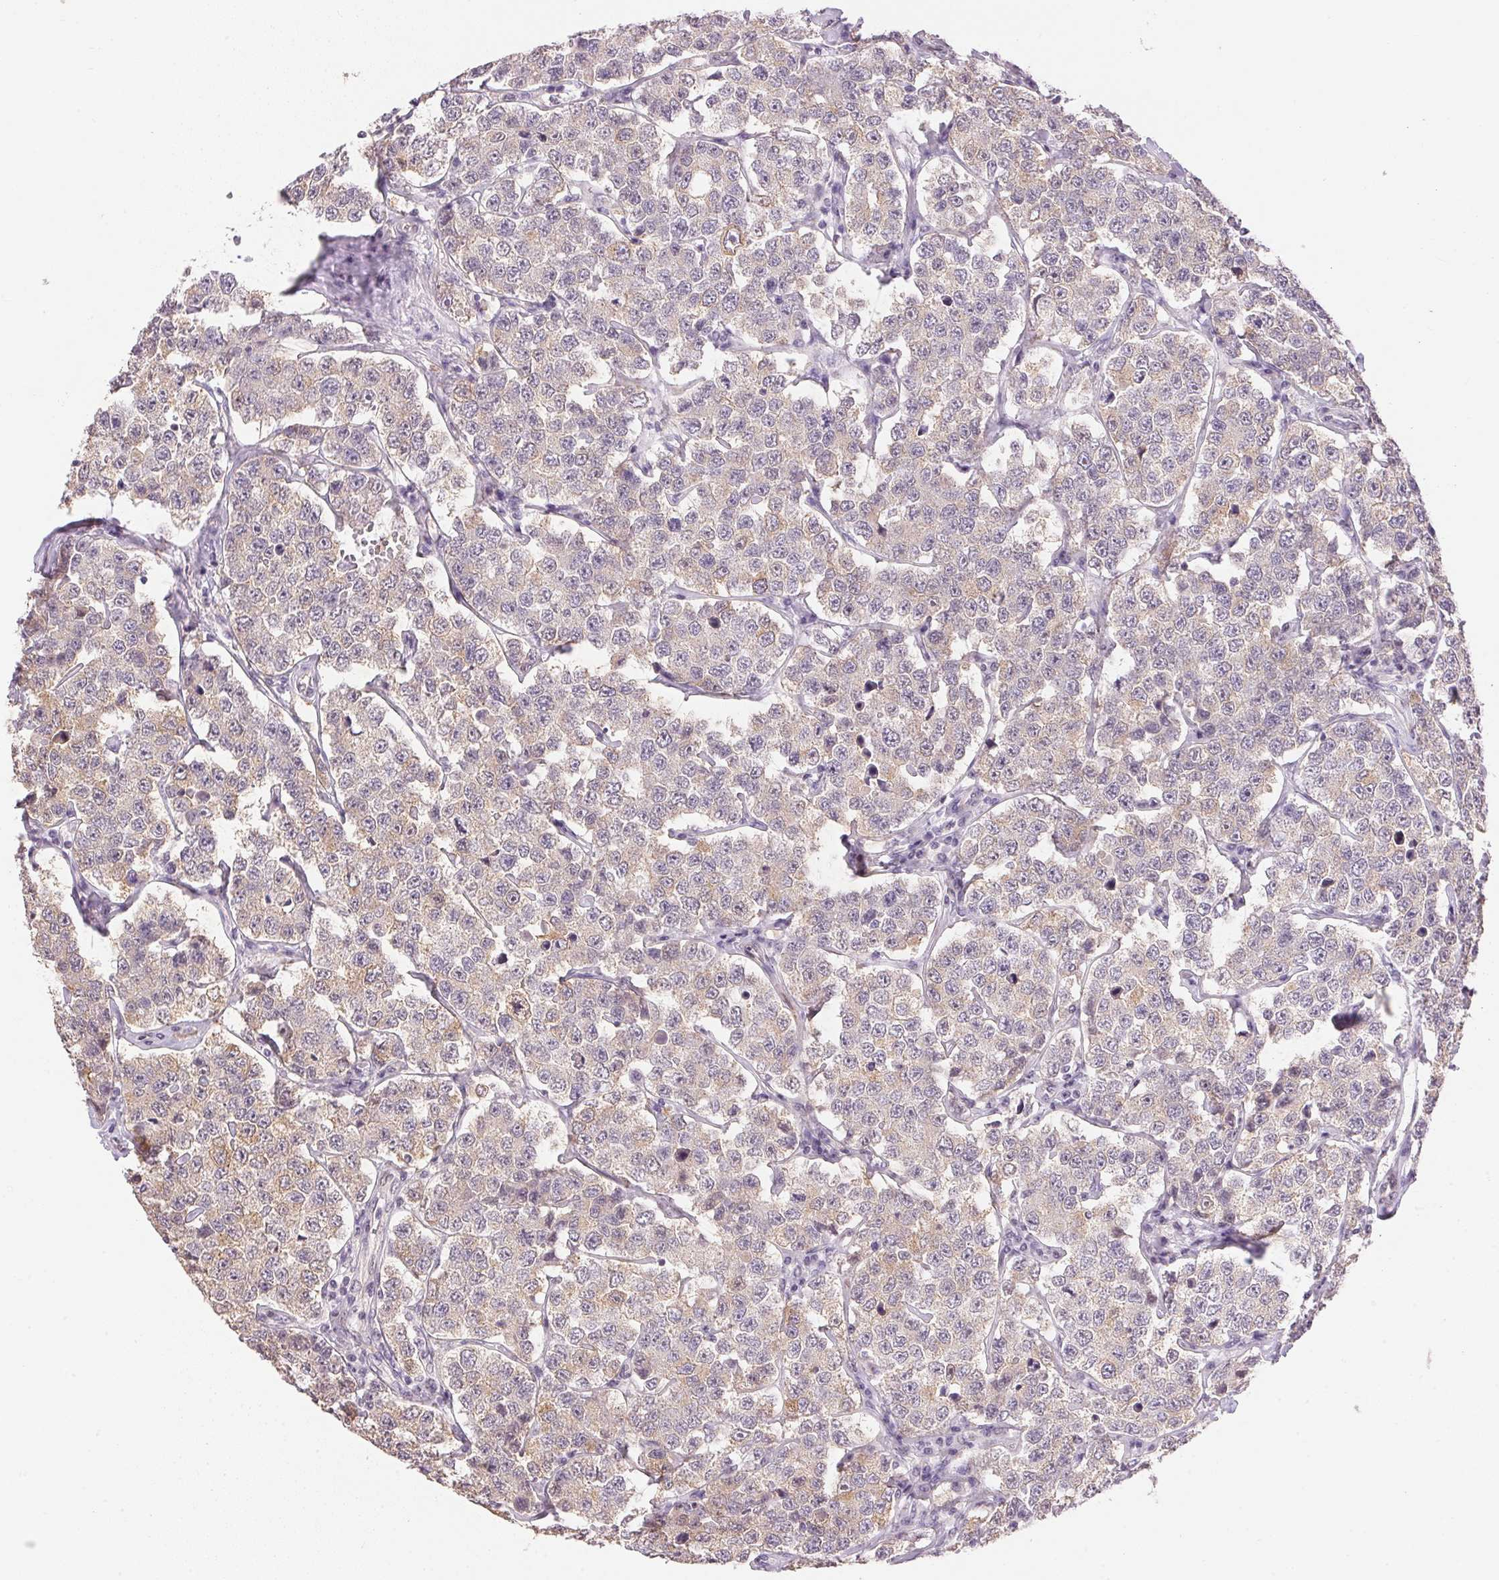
{"staining": {"intensity": "weak", "quantity": "<25%", "location": "cytoplasmic/membranous"}, "tissue": "testis cancer", "cell_type": "Tumor cells", "image_type": "cancer", "snomed": [{"axis": "morphology", "description": "Seminoma, NOS"}, {"axis": "topography", "description": "Testis"}], "caption": "An immunohistochemistry (IHC) image of testis cancer (seminoma) is shown. There is no staining in tumor cells of testis cancer (seminoma). Nuclei are stained in blue.", "gene": "GYG2", "patient": {"sex": "male", "age": 34}}